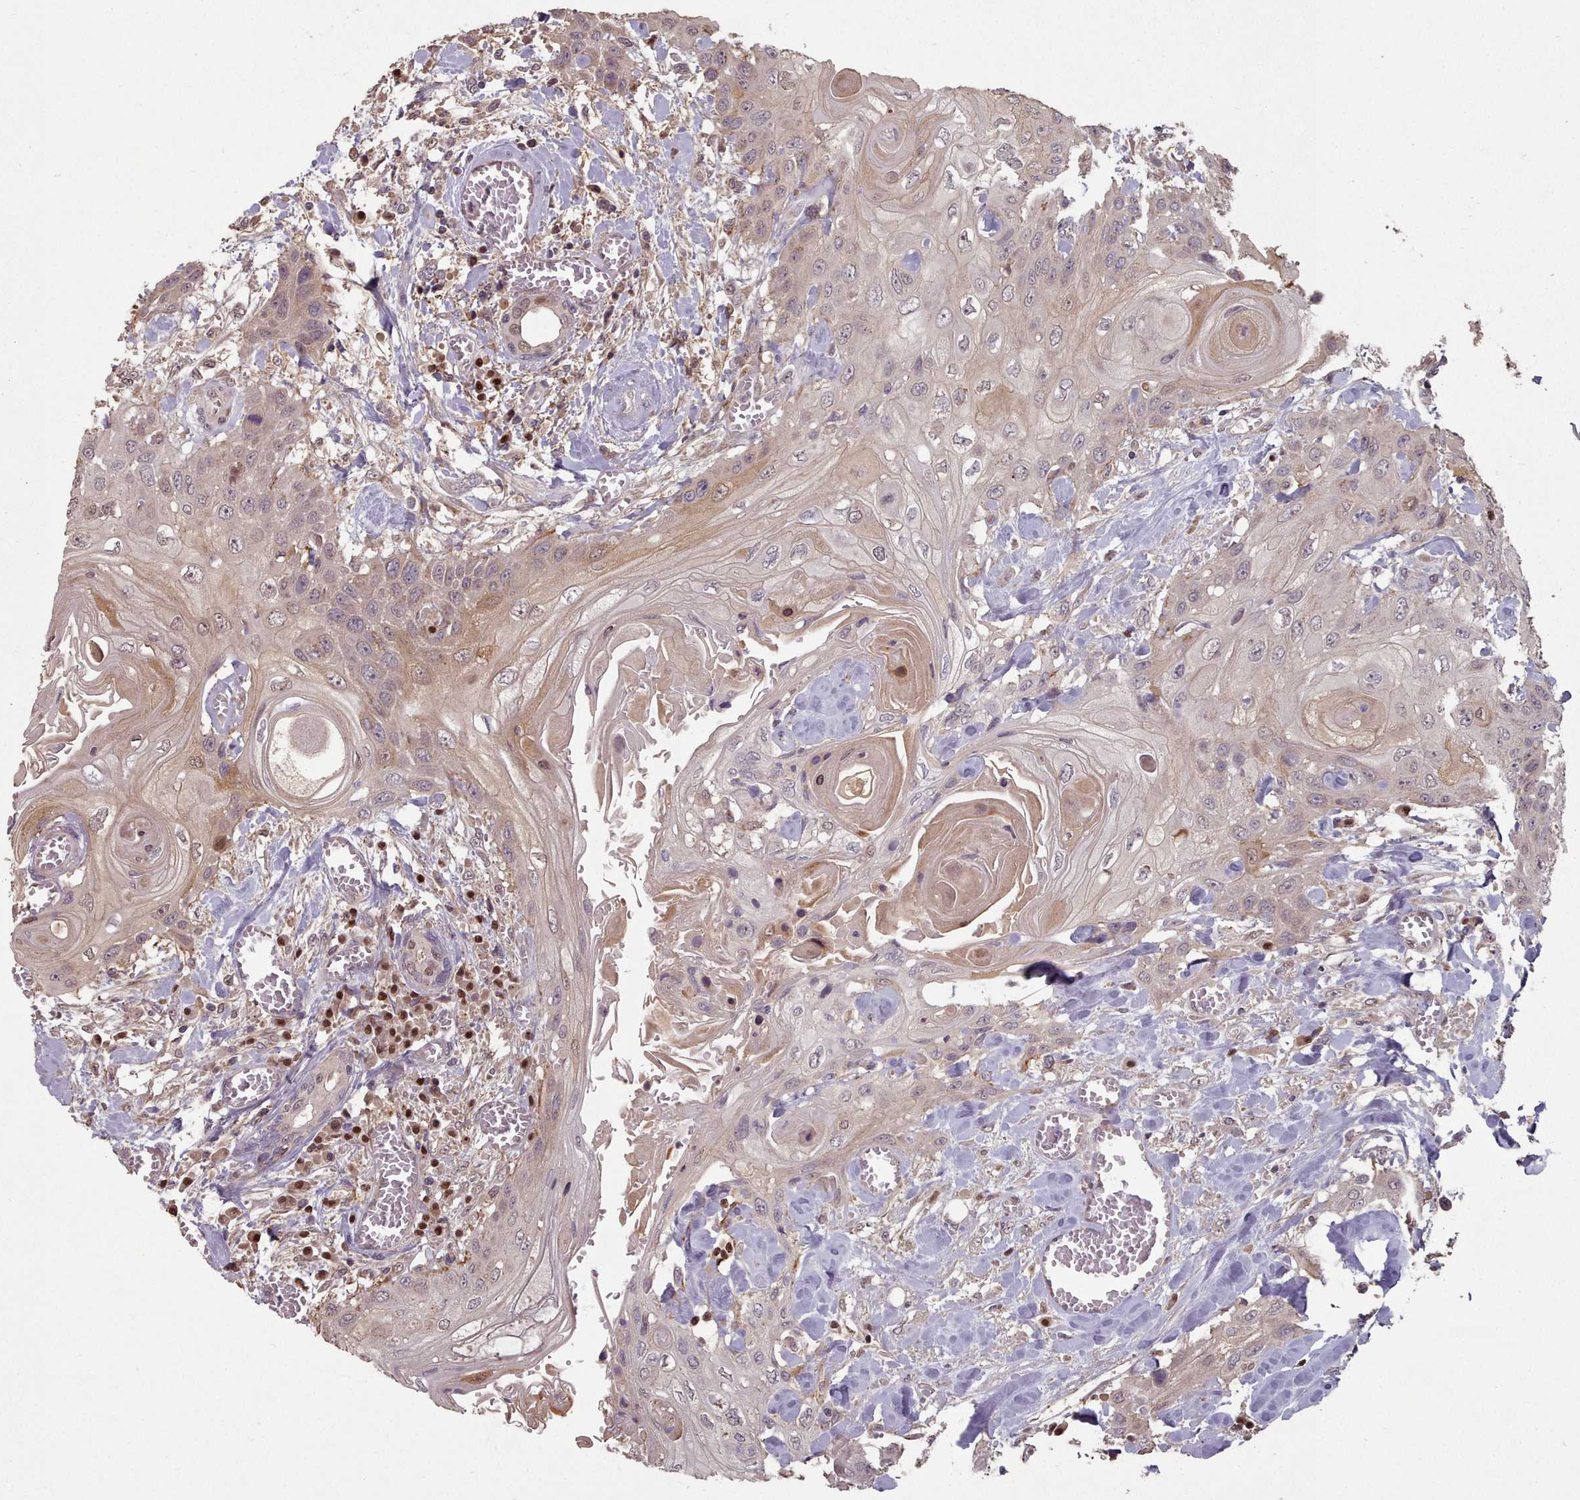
{"staining": {"intensity": "moderate", "quantity": "<25%", "location": "cytoplasmic/membranous,nuclear"}, "tissue": "head and neck cancer", "cell_type": "Tumor cells", "image_type": "cancer", "snomed": [{"axis": "morphology", "description": "Squamous cell carcinoma, NOS"}, {"axis": "topography", "description": "Head-Neck"}], "caption": "Moderate cytoplasmic/membranous and nuclear expression for a protein is identified in approximately <25% of tumor cells of head and neck squamous cell carcinoma using IHC.", "gene": "ERCC6L", "patient": {"sex": "female", "age": 43}}